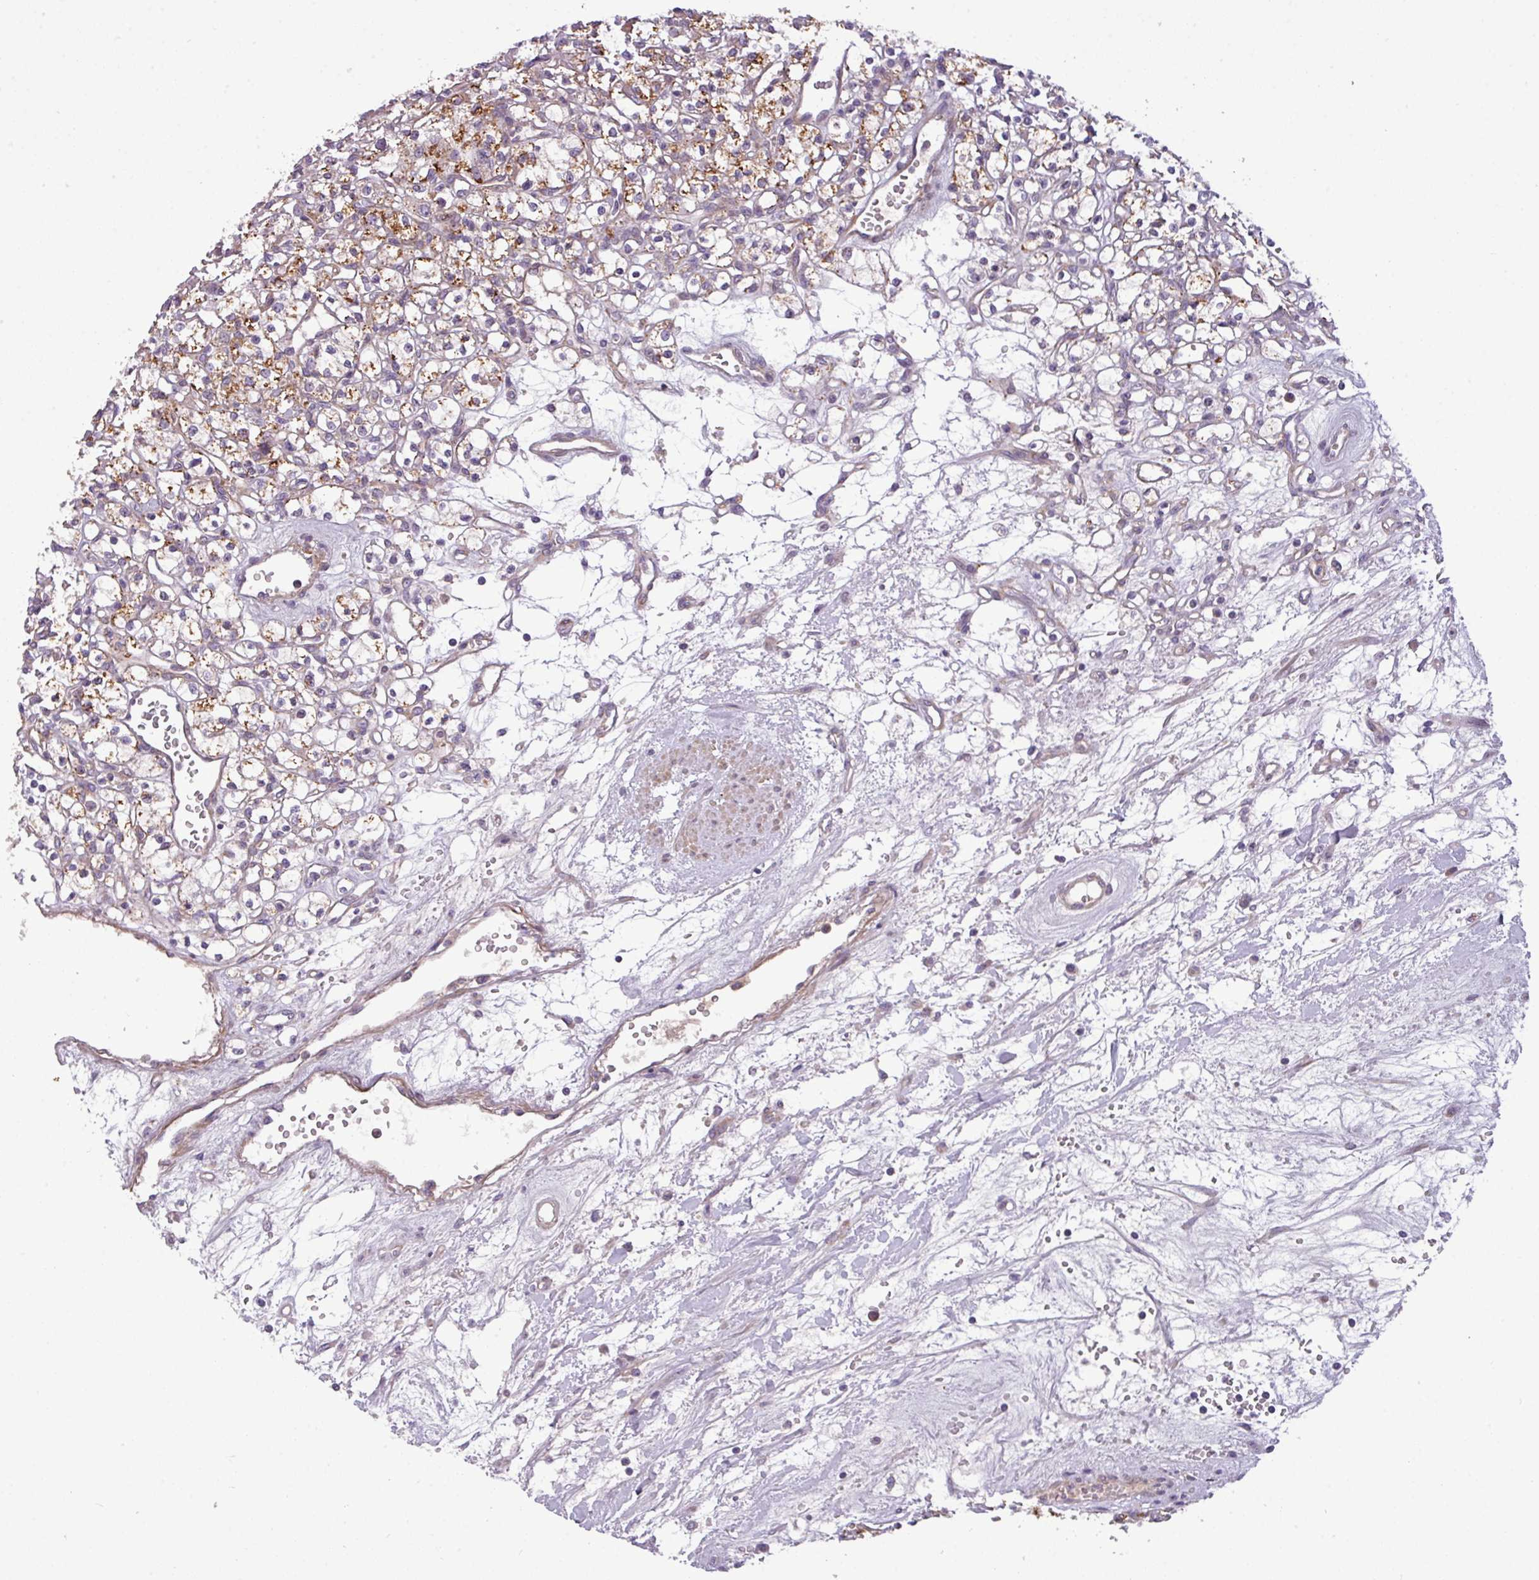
{"staining": {"intensity": "moderate", "quantity": ">75%", "location": "cytoplasmic/membranous"}, "tissue": "renal cancer", "cell_type": "Tumor cells", "image_type": "cancer", "snomed": [{"axis": "morphology", "description": "Adenocarcinoma, NOS"}, {"axis": "topography", "description": "Kidney"}], "caption": "This is a micrograph of IHC staining of renal adenocarcinoma, which shows moderate expression in the cytoplasmic/membranous of tumor cells.", "gene": "ZNF35", "patient": {"sex": "female", "age": 59}}